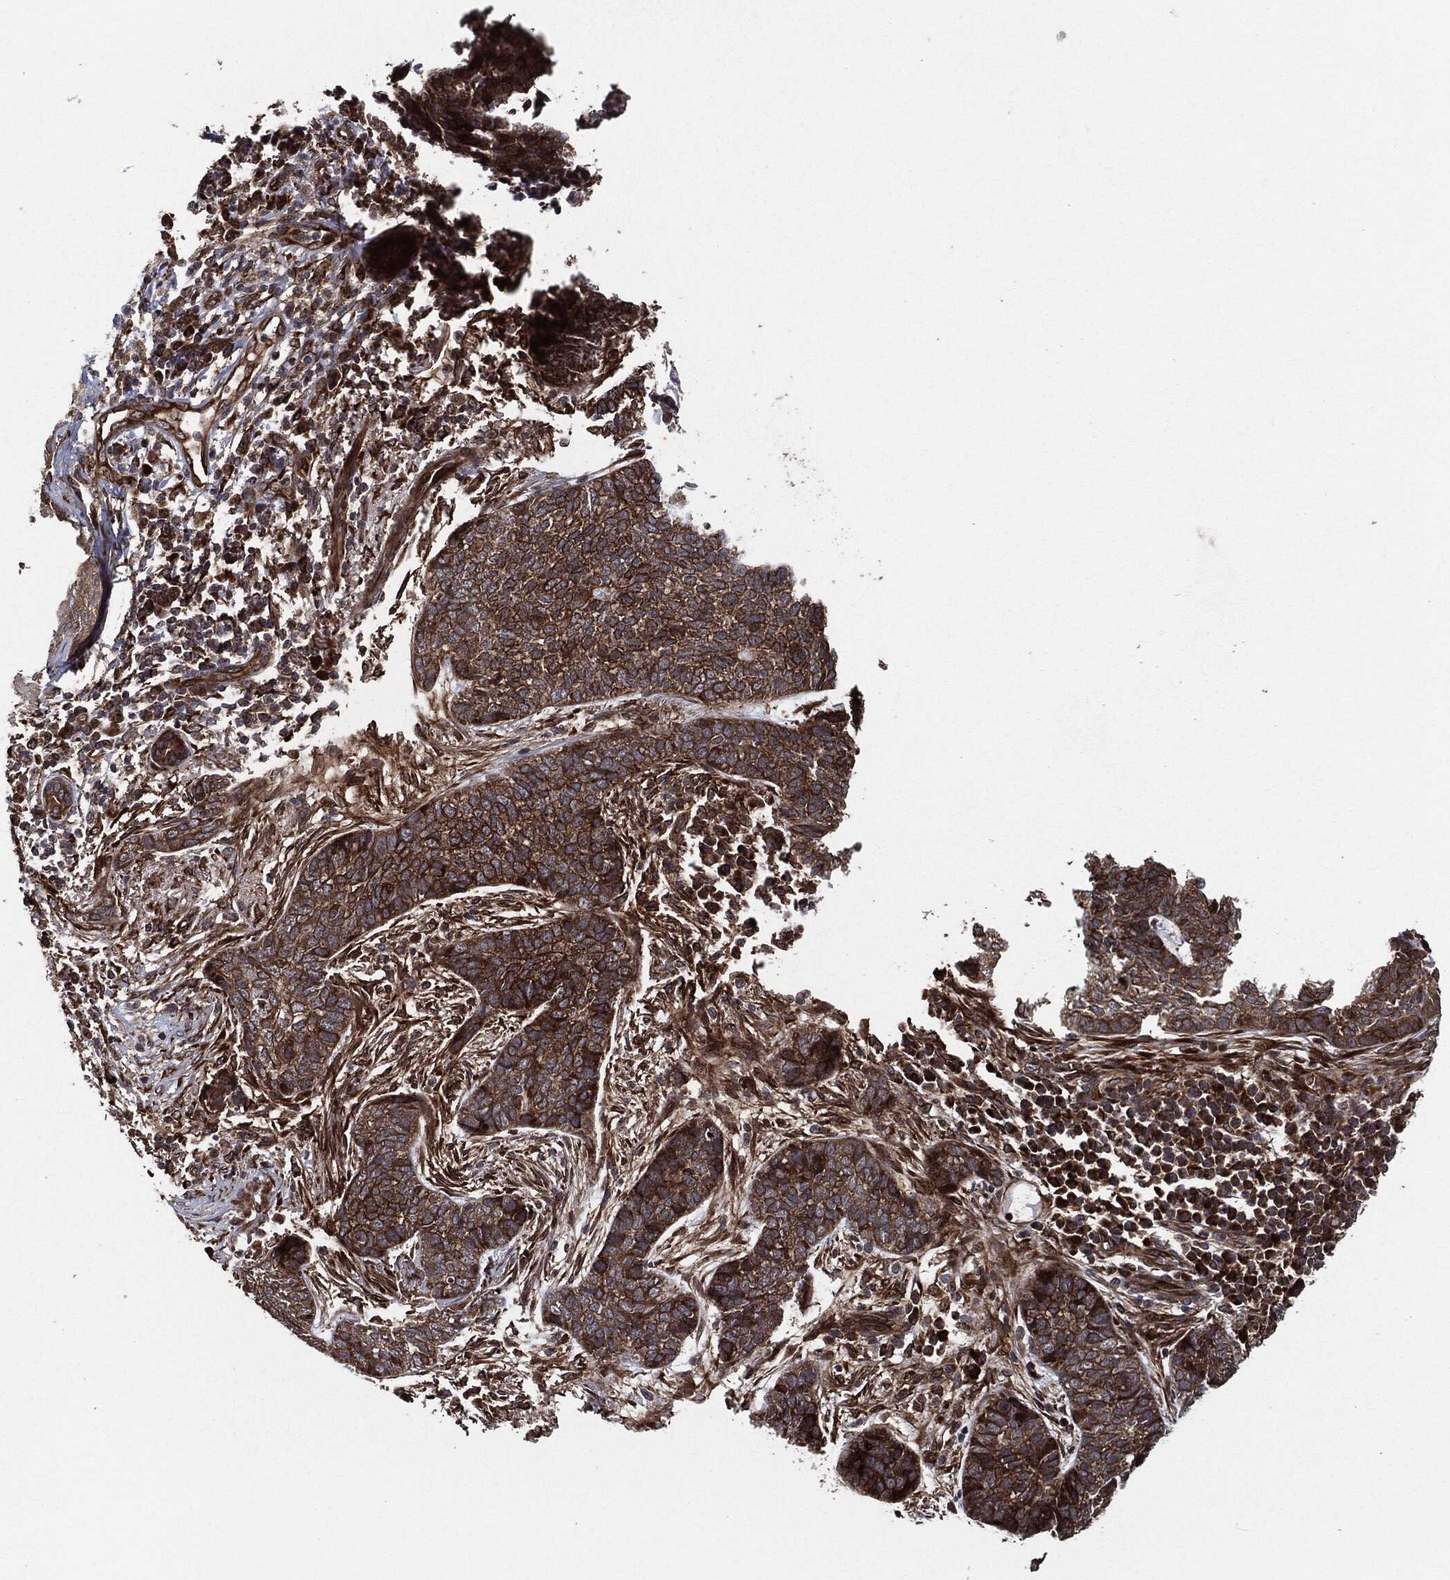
{"staining": {"intensity": "strong", "quantity": ">75%", "location": "cytoplasmic/membranous"}, "tissue": "skin cancer", "cell_type": "Tumor cells", "image_type": "cancer", "snomed": [{"axis": "morphology", "description": "Squamous cell carcinoma, NOS"}, {"axis": "topography", "description": "Skin"}], "caption": "Tumor cells reveal high levels of strong cytoplasmic/membranous positivity in approximately >75% of cells in human skin cancer. The staining was performed using DAB, with brown indicating positive protein expression. Nuclei are stained blue with hematoxylin.", "gene": "BCAR1", "patient": {"sex": "male", "age": 88}}